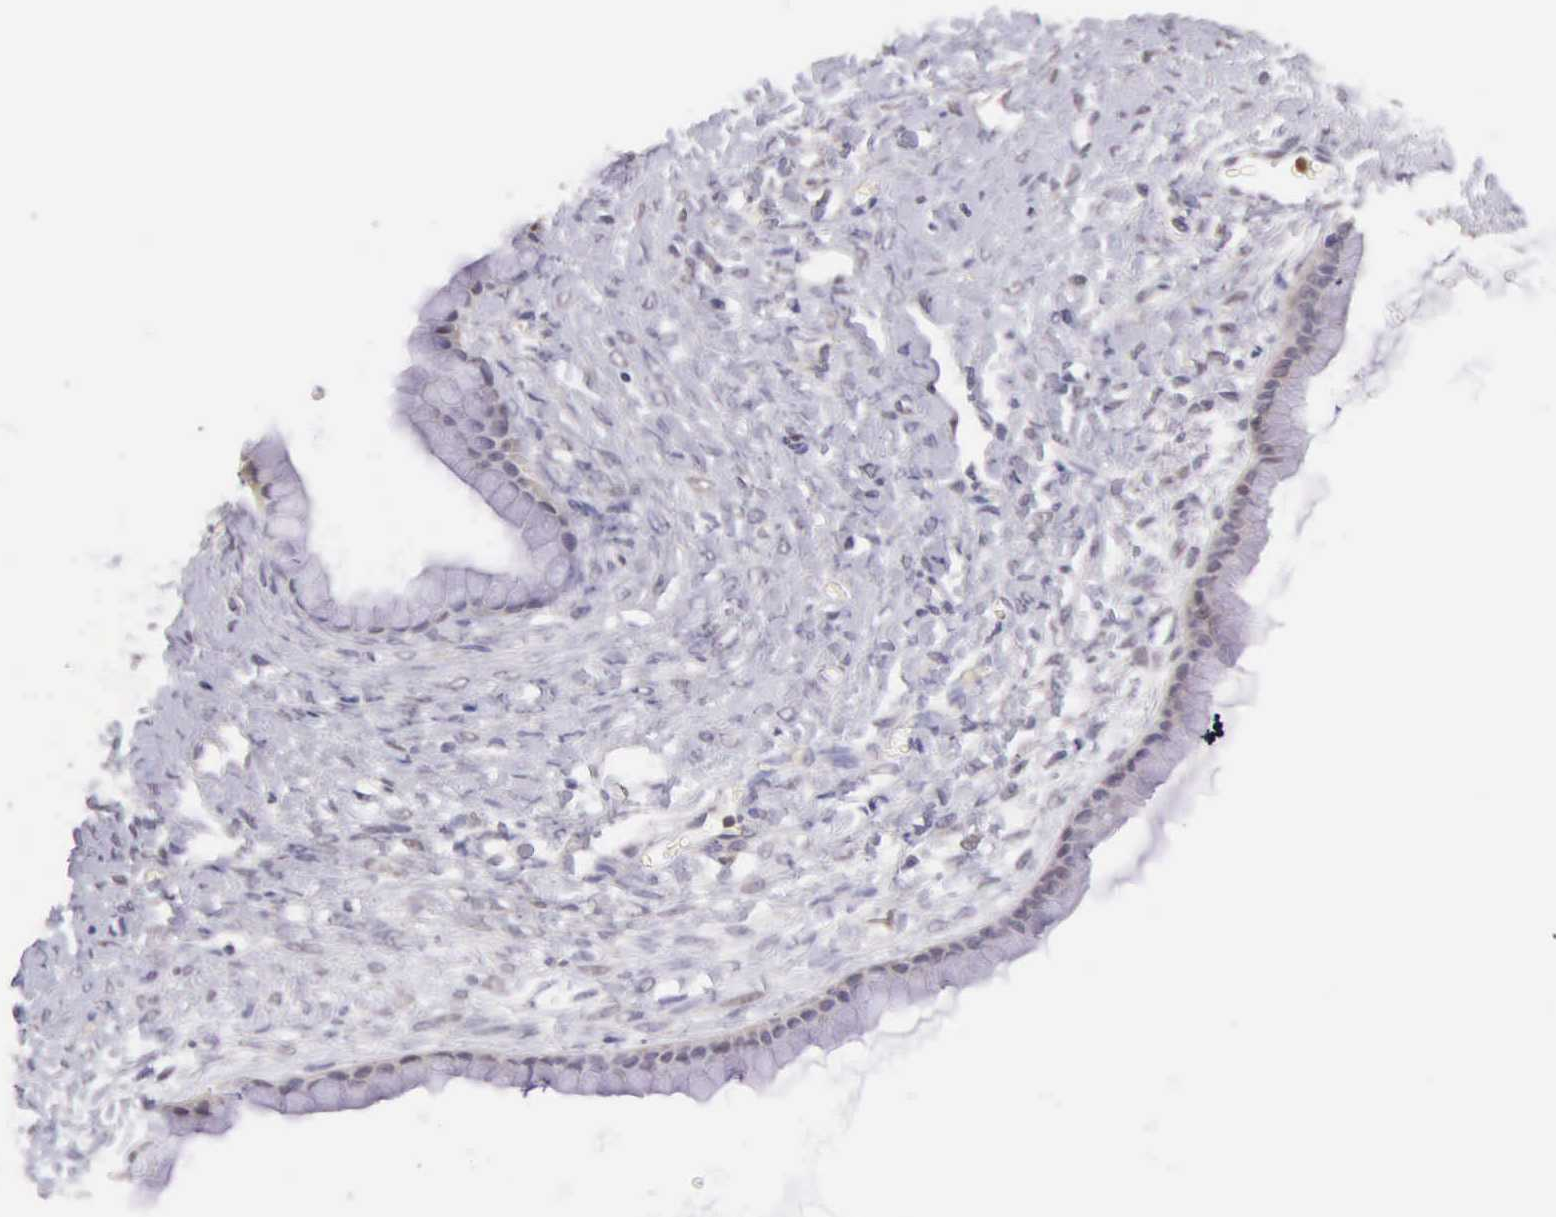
{"staining": {"intensity": "negative", "quantity": "none", "location": "none"}, "tissue": "ovarian cancer", "cell_type": "Tumor cells", "image_type": "cancer", "snomed": [{"axis": "morphology", "description": "Cystadenocarcinoma, mucinous, NOS"}, {"axis": "topography", "description": "Ovary"}], "caption": "Tumor cells are negative for protein expression in human ovarian cancer. (Stains: DAB (3,3'-diaminobenzidine) IHC with hematoxylin counter stain, Microscopy: brightfield microscopy at high magnification).", "gene": "BID", "patient": {"sex": "female", "age": 25}}